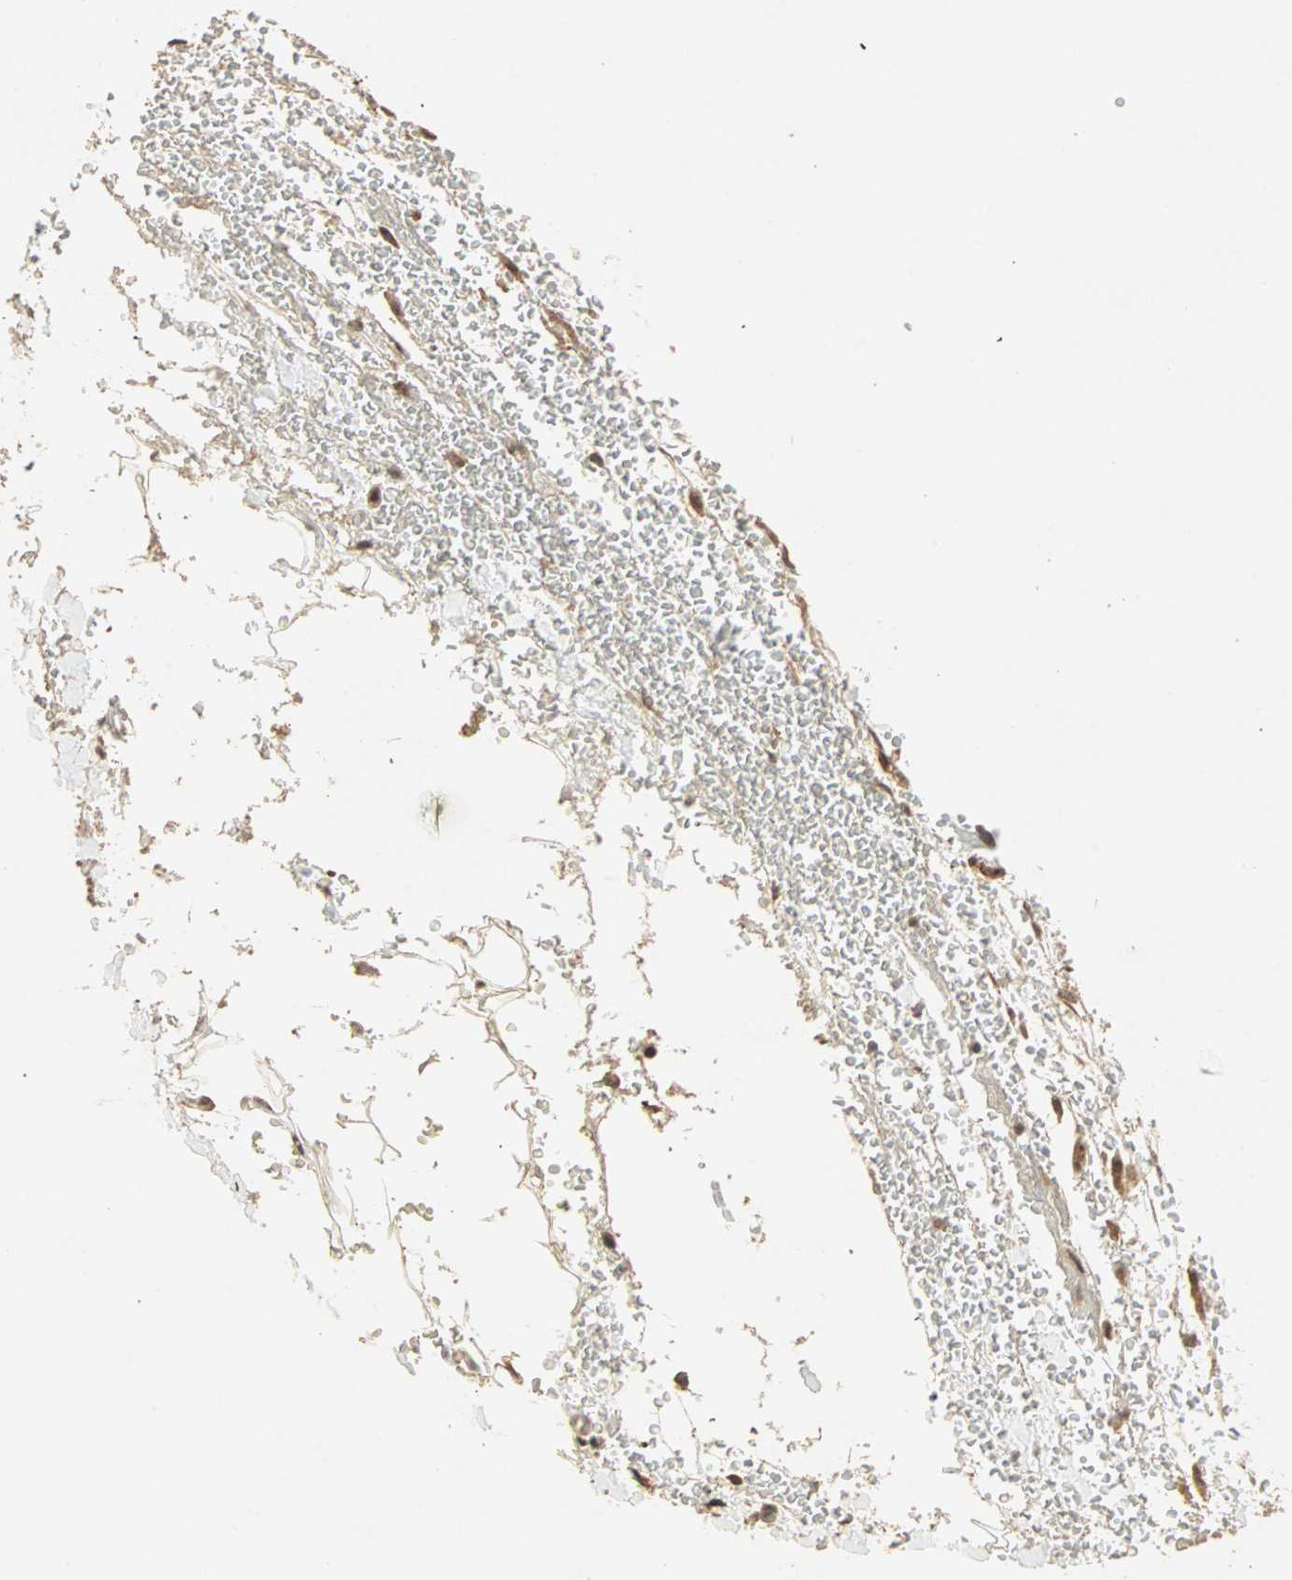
{"staining": {"intensity": "moderate", "quantity": ">75%", "location": "nuclear"}, "tissue": "adipose tissue", "cell_type": "Adipocytes", "image_type": "normal", "snomed": [{"axis": "morphology", "description": "Normal tissue, NOS"}, {"axis": "morphology", "description": "Inflammation, NOS"}, {"axis": "topography", "description": "Breast"}], "caption": "A high-resolution histopathology image shows immunohistochemistry (IHC) staining of unremarkable adipose tissue, which reveals moderate nuclear staining in about >75% of adipocytes.", "gene": "ZSCAN31", "patient": {"sex": "female", "age": 65}}